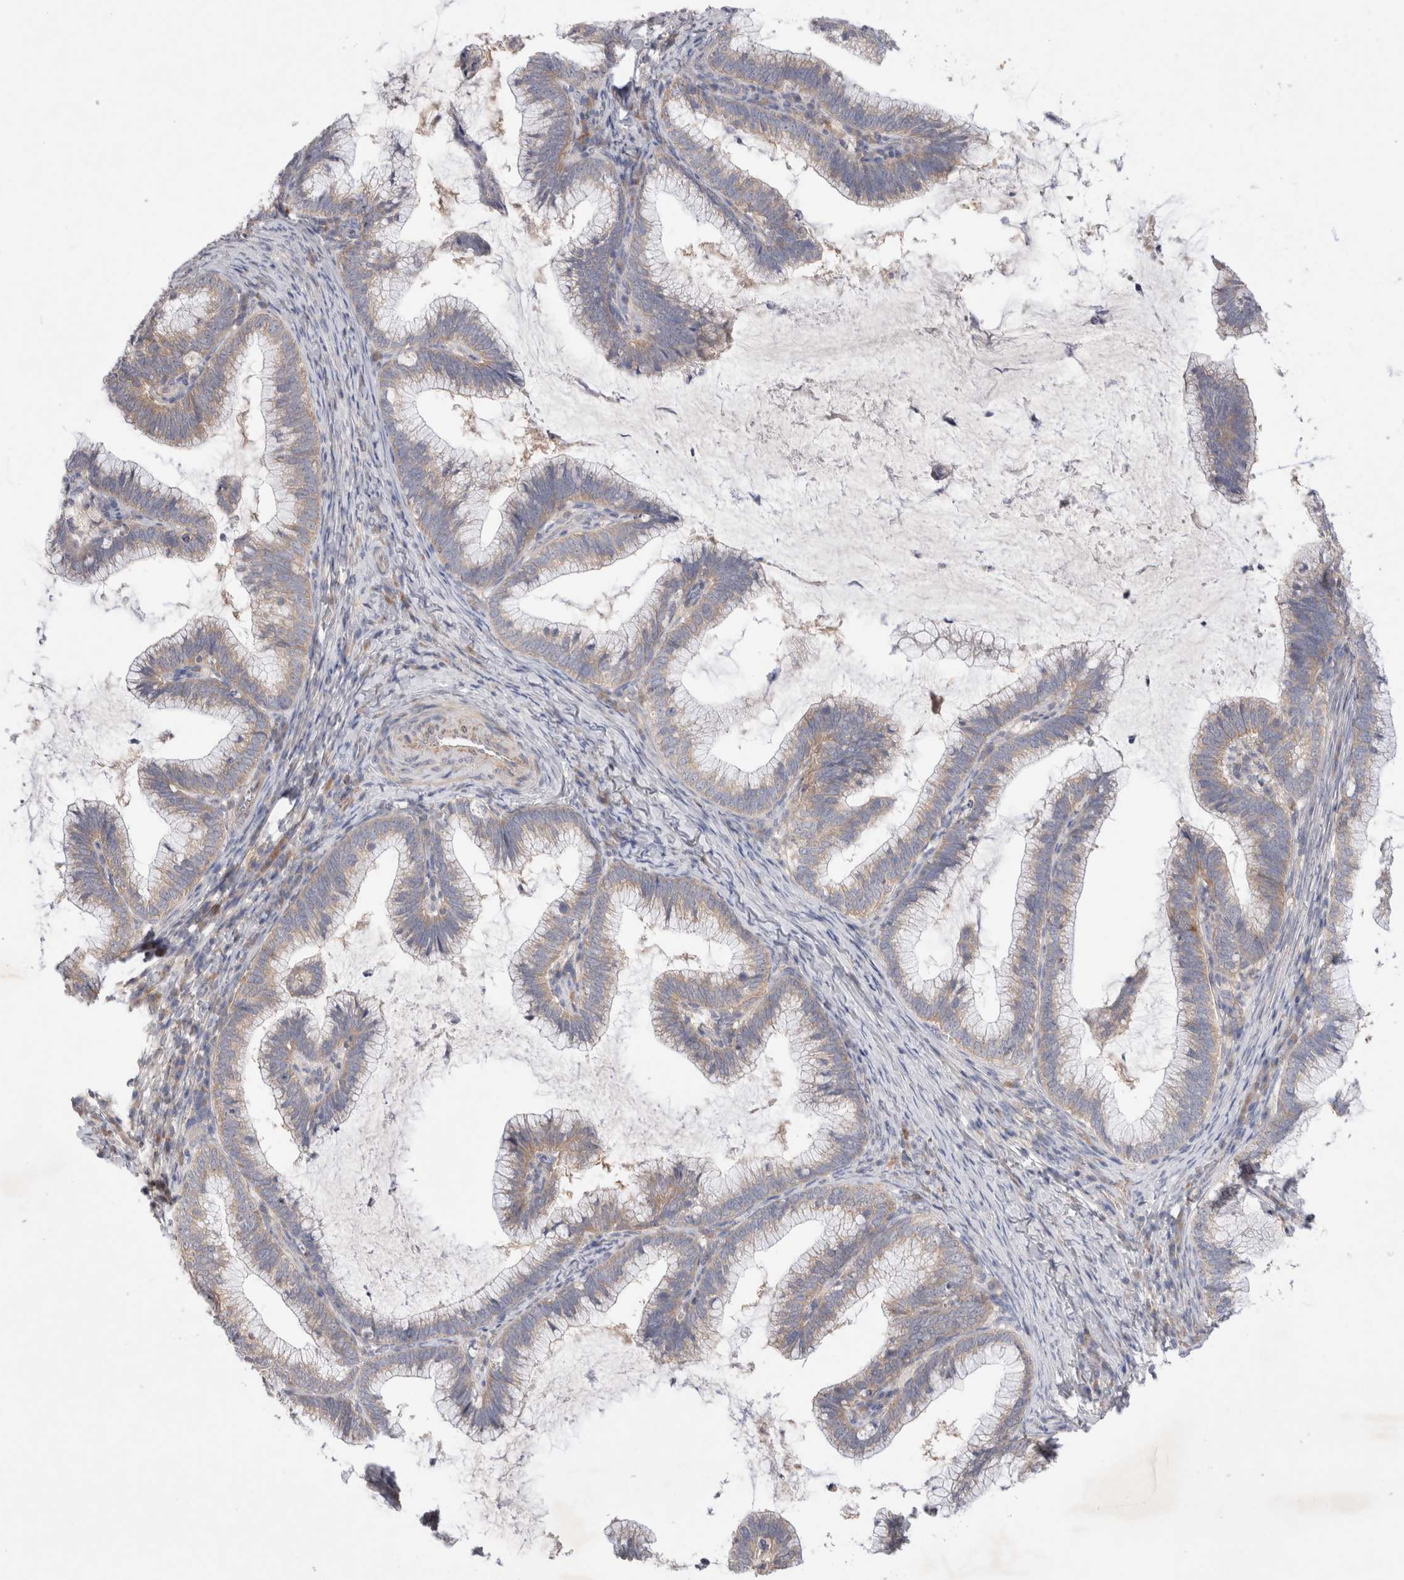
{"staining": {"intensity": "weak", "quantity": "25%-75%", "location": "cytoplasmic/membranous"}, "tissue": "cervical cancer", "cell_type": "Tumor cells", "image_type": "cancer", "snomed": [{"axis": "morphology", "description": "Adenocarcinoma, NOS"}, {"axis": "topography", "description": "Cervix"}], "caption": "Human adenocarcinoma (cervical) stained for a protein (brown) displays weak cytoplasmic/membranous positive positivity in about 25%-75% of tumor cells.", "gene": "IFT74", "patient": {"sex": "female", "age": 36}}